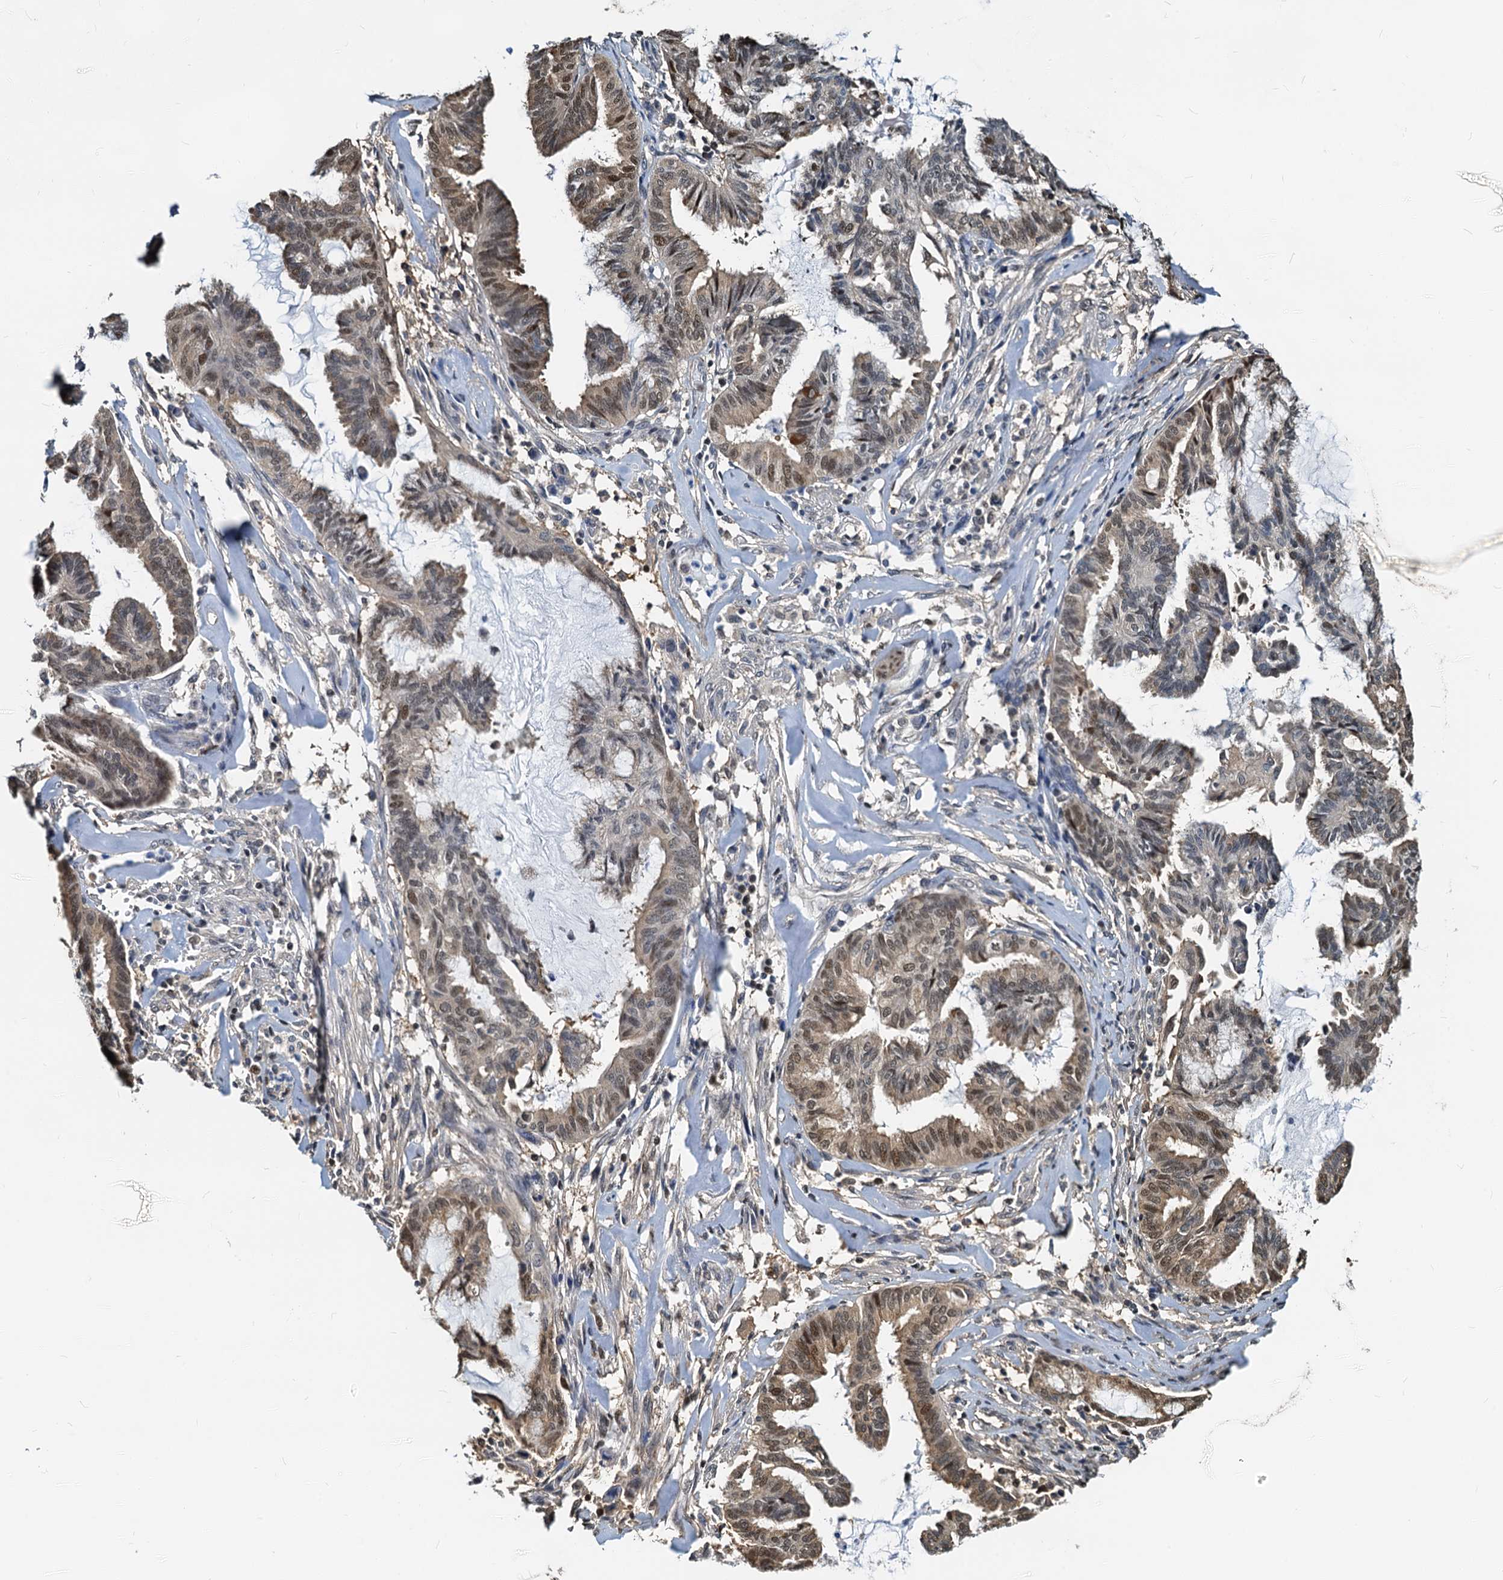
{"staining": {"intensity": "moderate", "quantity": "25%-75%", "location": "cytoplasmic/membranous,nuclear"}, "tissue": "endometrial cancer", "cell_type": "Tumor cells", "image_type": "cancer", "snomed": [{"axis": "morphology", "description": "Adenocarcinoma, NOS"}, {"axis": "topography", "description": "Endometrium"}], "caption": "Protein staining by immunohistochemistry exhibits moderate cytoplasmic/membranous and nuclear positivity in about 25%-75% of tumor cells in endometrial cancer (adenocarcinoma).", "gene": "PTGES3", "patient": {"sex": "female", "age": 86}}